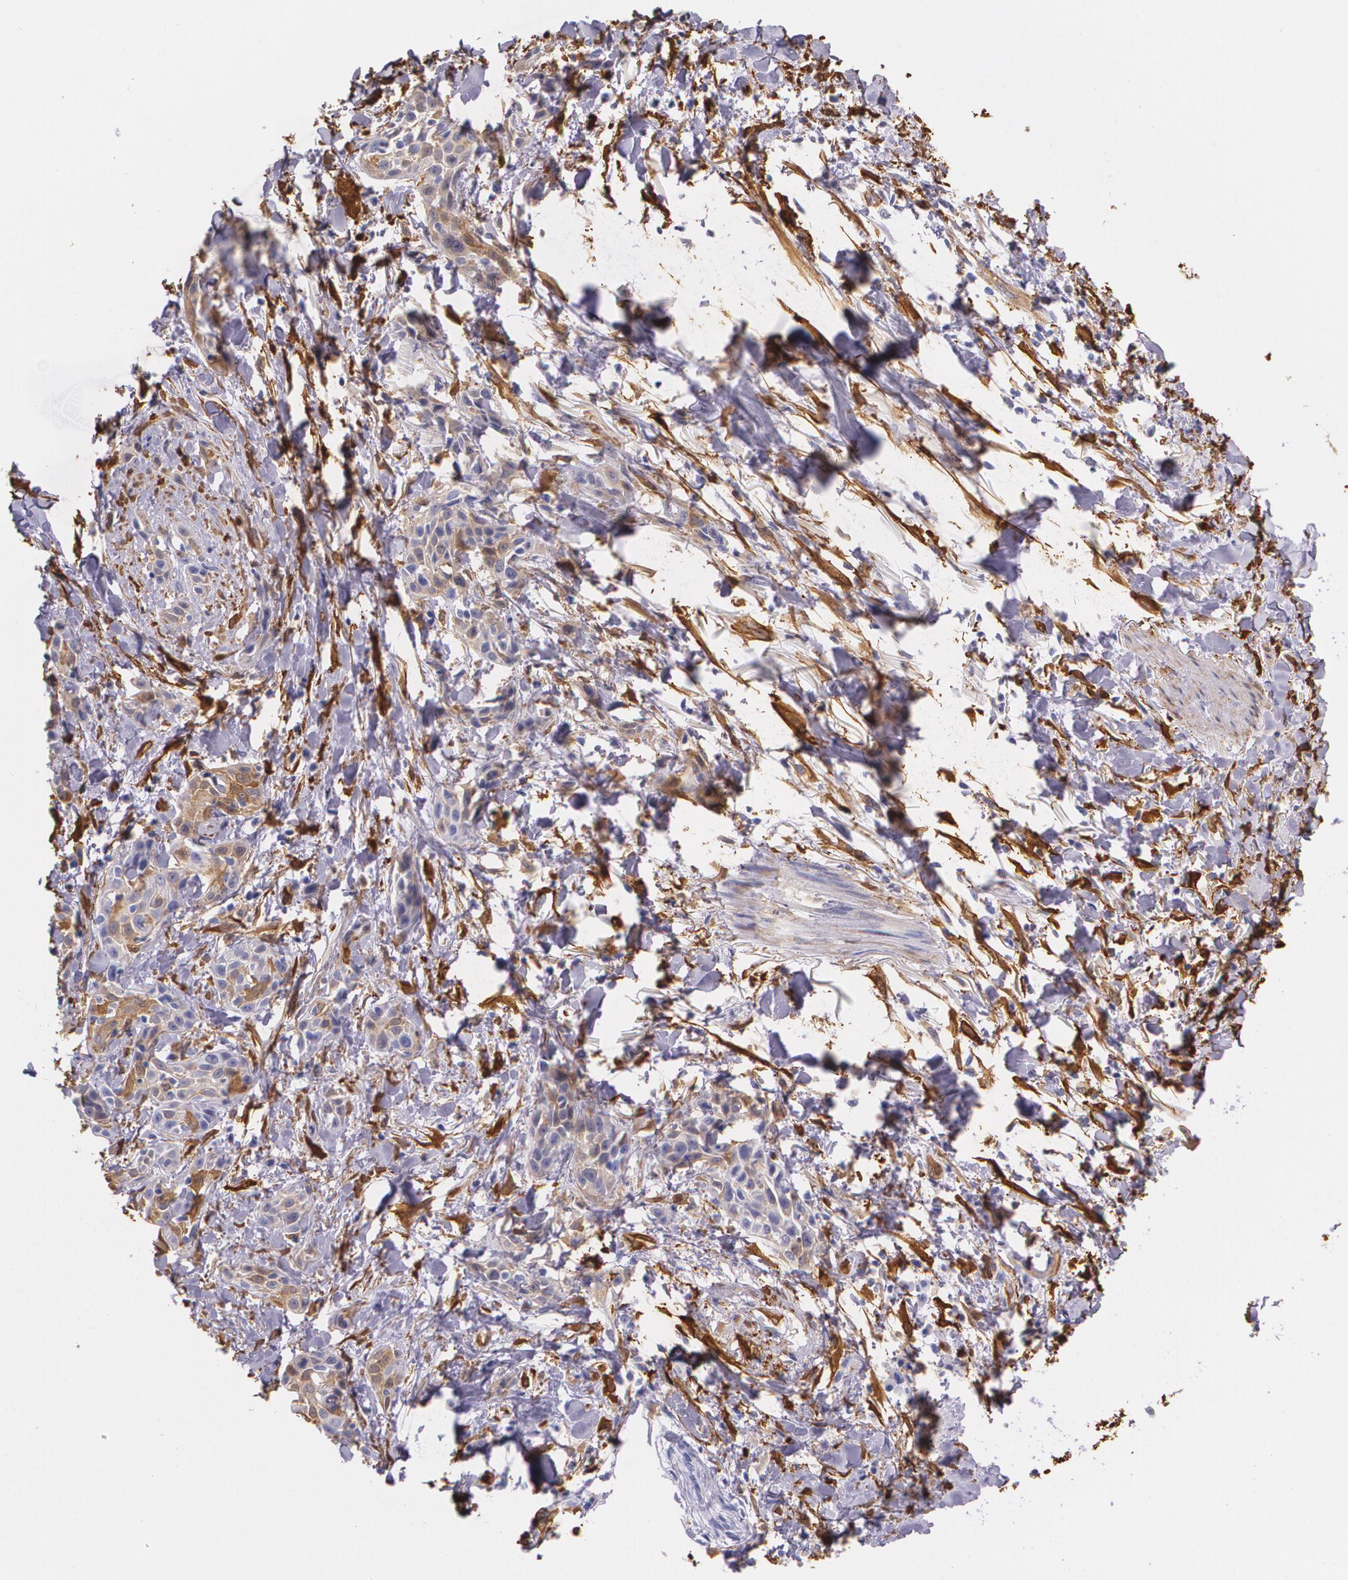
{"staining": {"intensity": "weak", "quantity": "25%-75%", "location": "cytoplasmic/membranous"}, "tissue": "skin cancer", "cell_type": "Tumor cells", "image_type": "cancer", "snomed": [{"axis": "morphology", "description": "Squamous cell carcinoma, NOS"}, {"axis": "topography", "description": "Skin"}, {"axis": "topography", "description": "Anal"}], "caption": "Skin squamous cell carcinoma was stained to show a protein in brown. There is low levels of weak cytoplasmic/membranous staining in about 25%-75% of tumor cells.", "gene": "MMP2", "patient": {"sex": "male", "age": 64}}